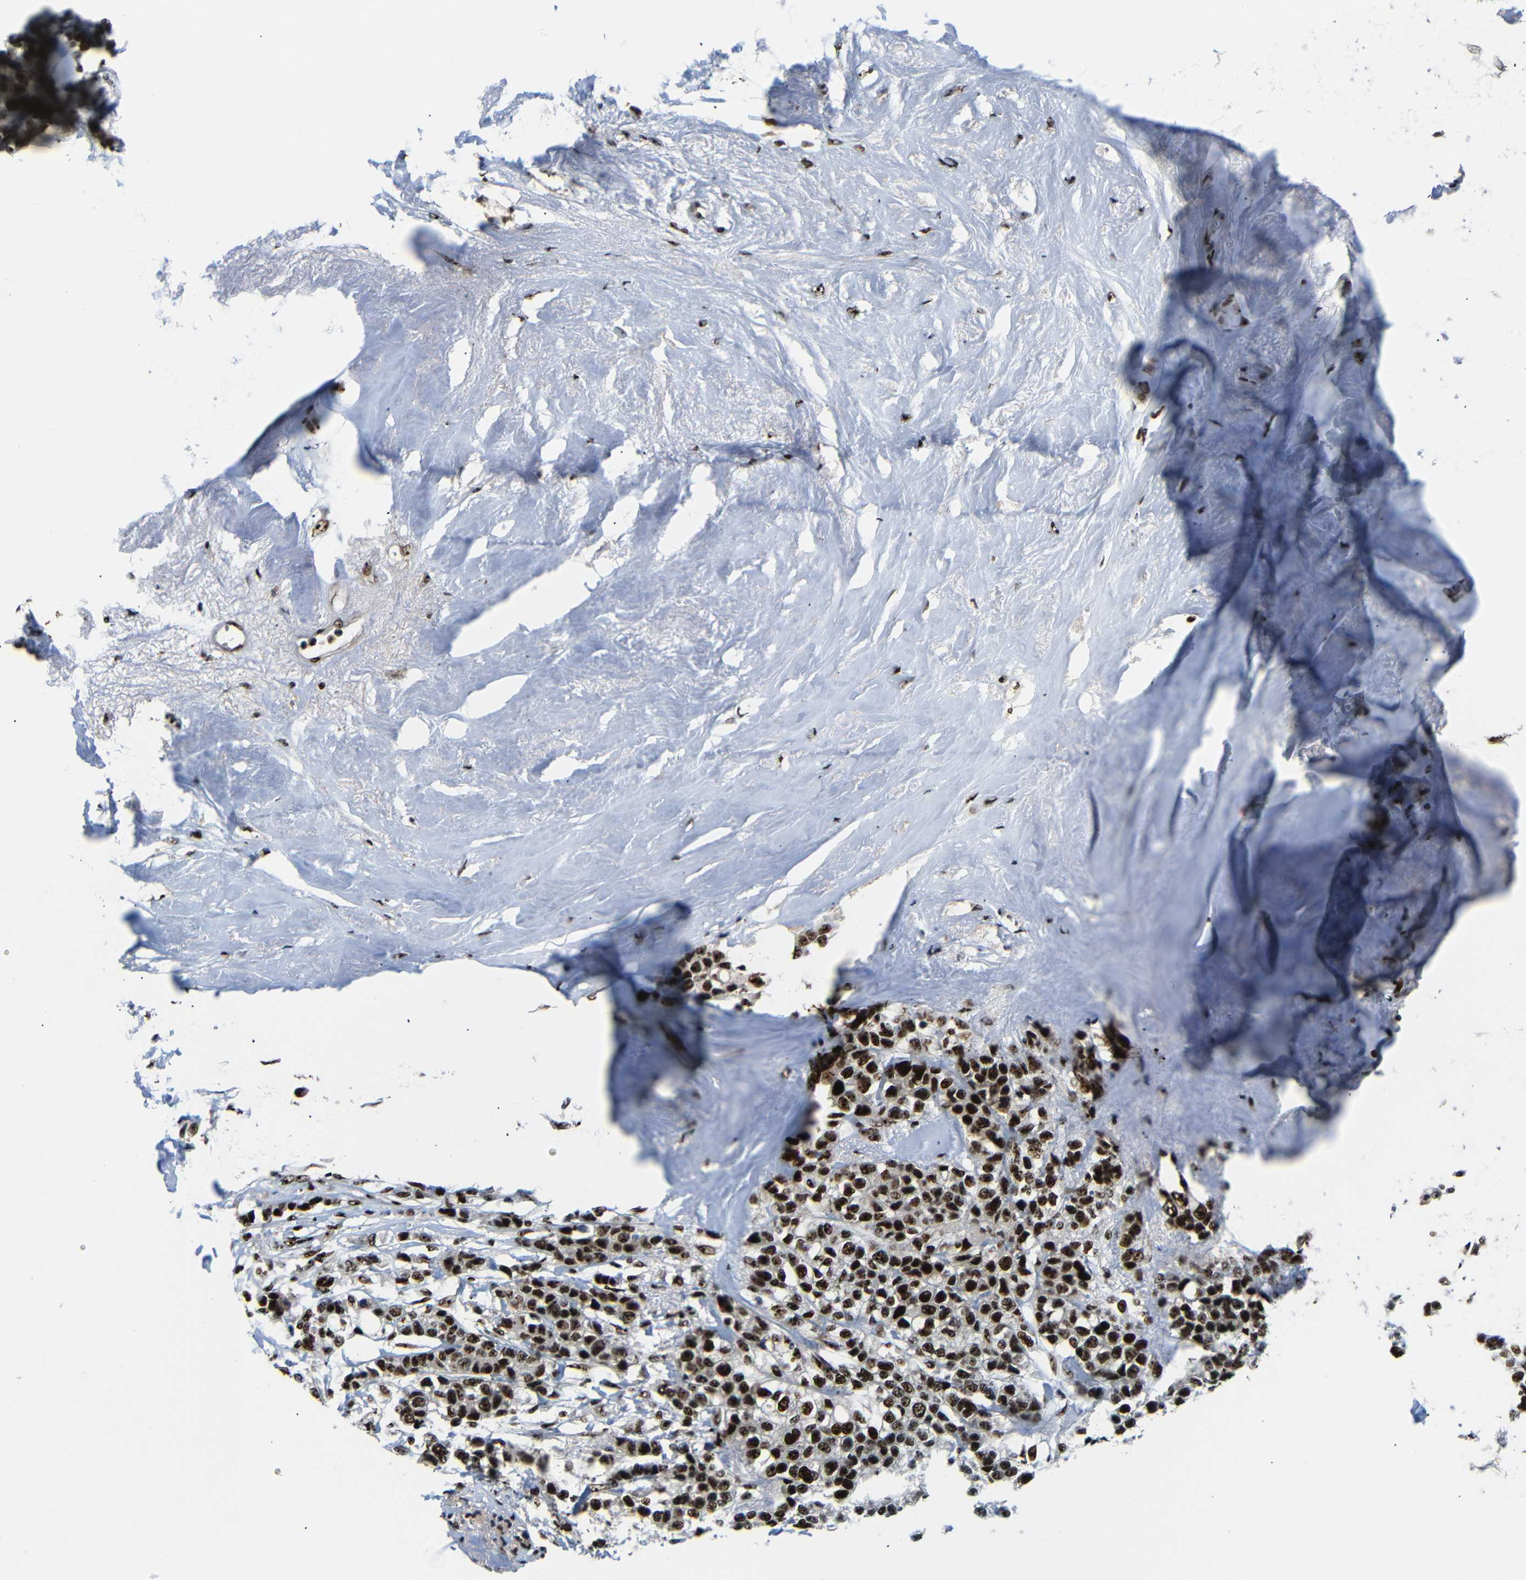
{"staining": {"intensity": "strong", "quantity": ">75%", "location": "nuclear"}, "tissue": "breast cancer", "cell_type": "Tumor cells", "image_type": "cancer", "snomed": [{"axis": "morphology", "description": "Duct carcinoma"}, {"axis": "topography", "description": "Breast"}], "caption": "Protein expression analysis of human intraductal carcinoma (breast) reveals strong nuclear staining in about >75% of tumor cells.", "gene": "SETDB2", "patient": {"sex": "female", "age": 51}}